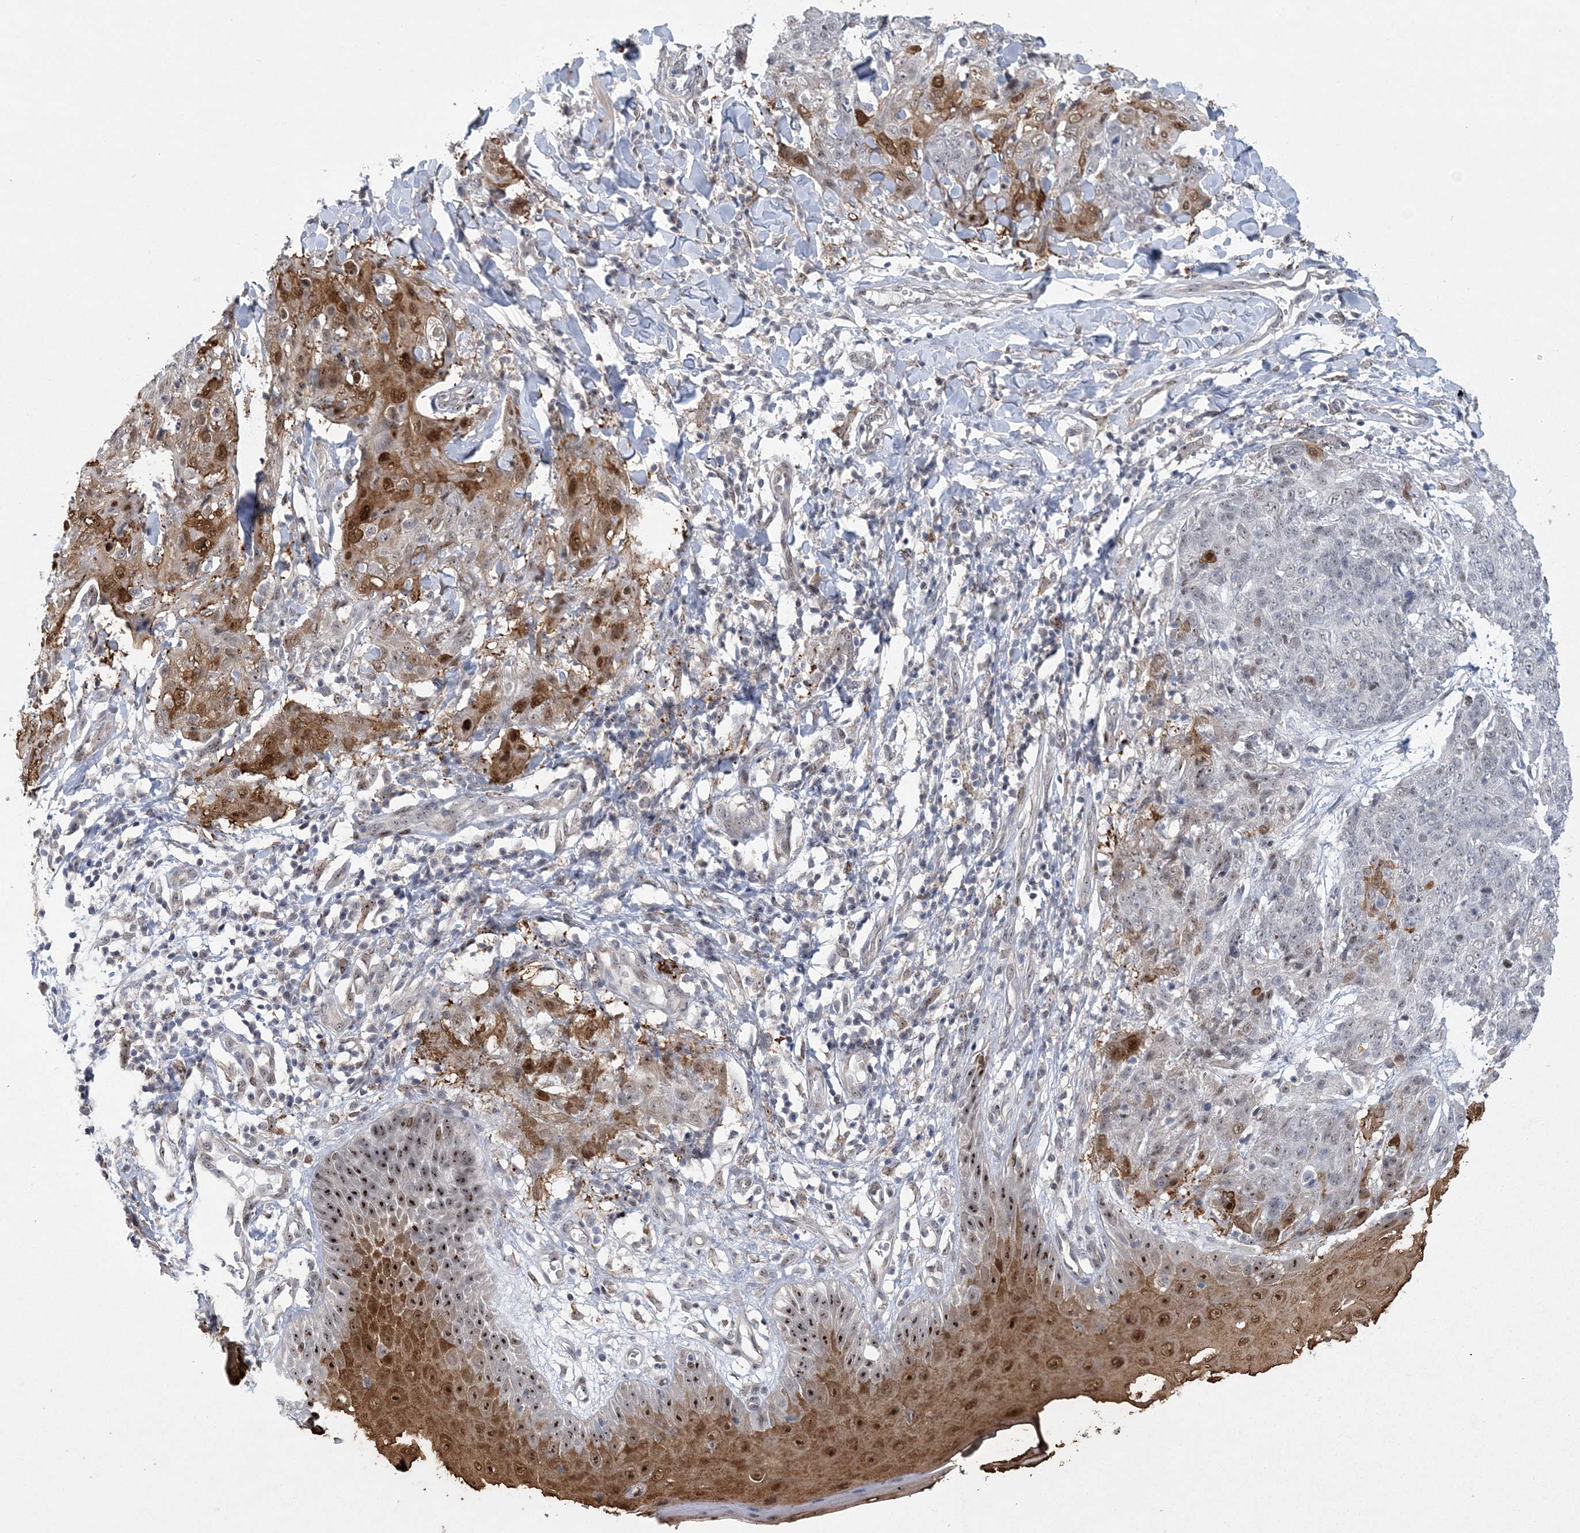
{"staining": {"intensity": "strong", "quantity": "<25%", "location": "cytoplasmic/membranous,nuclear"}, "tissue": "skin cancer", "cell_type": "Tumor cells", "image_type": "cancer", "snomed": [{"axis": "morphology", "description": "Squamous cell carcinoma, NOS"}, {"axis": "topography", "description": "Skin"}, {"axis": "topography", "description": "Vulva"}], "caption": "Tumor cells exhibit strong cytoplasmic/membranous and nuclear positivity in approximately <25% of cells in skin cancer (squamous cell carcinoma).", "gene": "HOMEZ", "patient": {"sex": "female", "age": 85}}